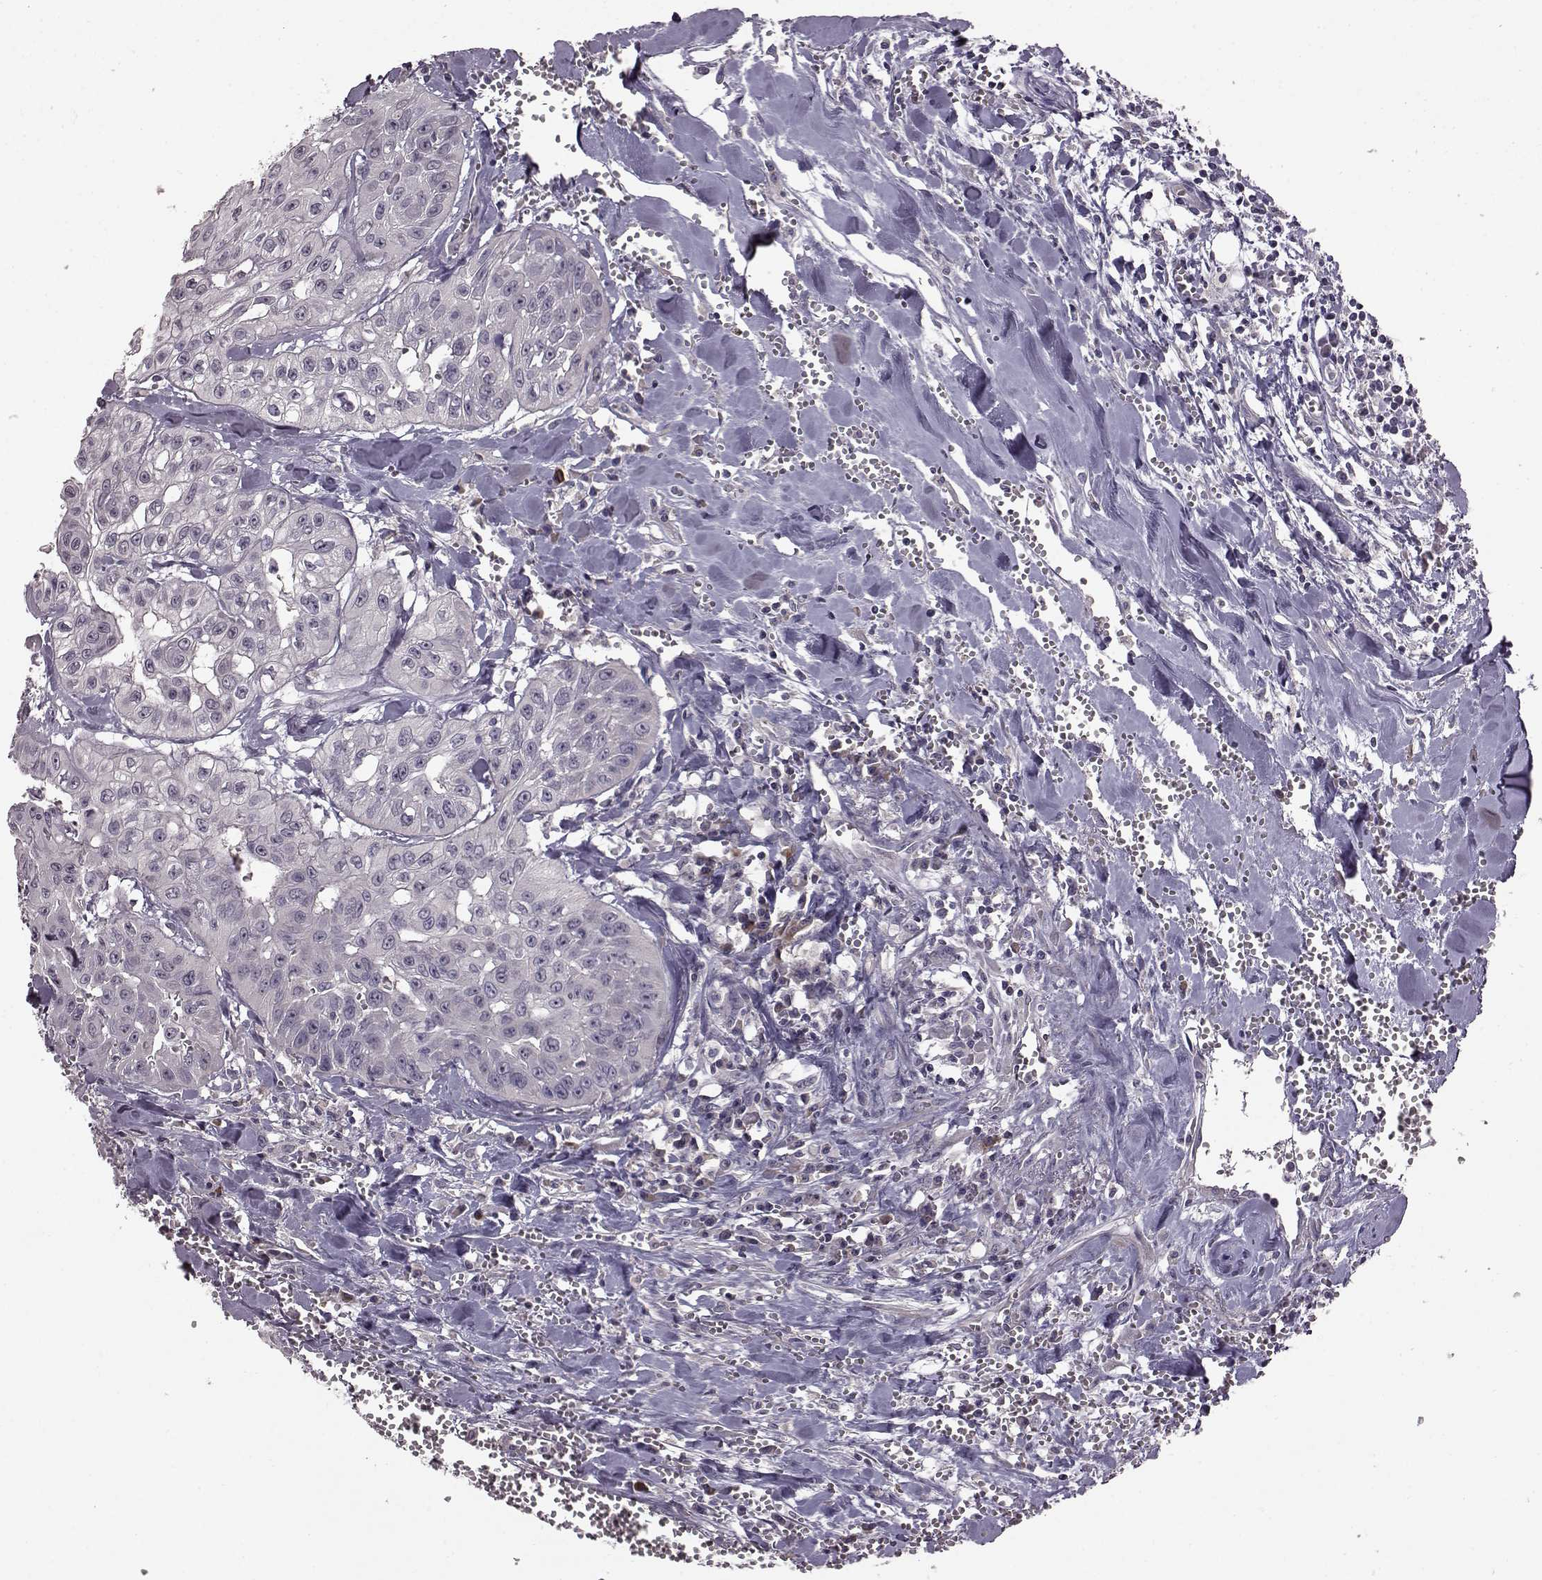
{"staining": {"intensity": "negative", "quantity": "none", "location": "none"}, "tissue": "head and neck cancer", "cell_type": "Tumor cells", "image_type": "cancer", "snomed": [{"axis": "morphology", "description": "Adenocarcinoma, NOS"}, {"axis": "topography", "description": "Head-Neck"}], "caption": "Tumor cells are negative for protein expression in human head and neck cancer (adenocarcinoma).", "gene": "ADGRG2", "patient": {"sex": "male", "age": 73}}